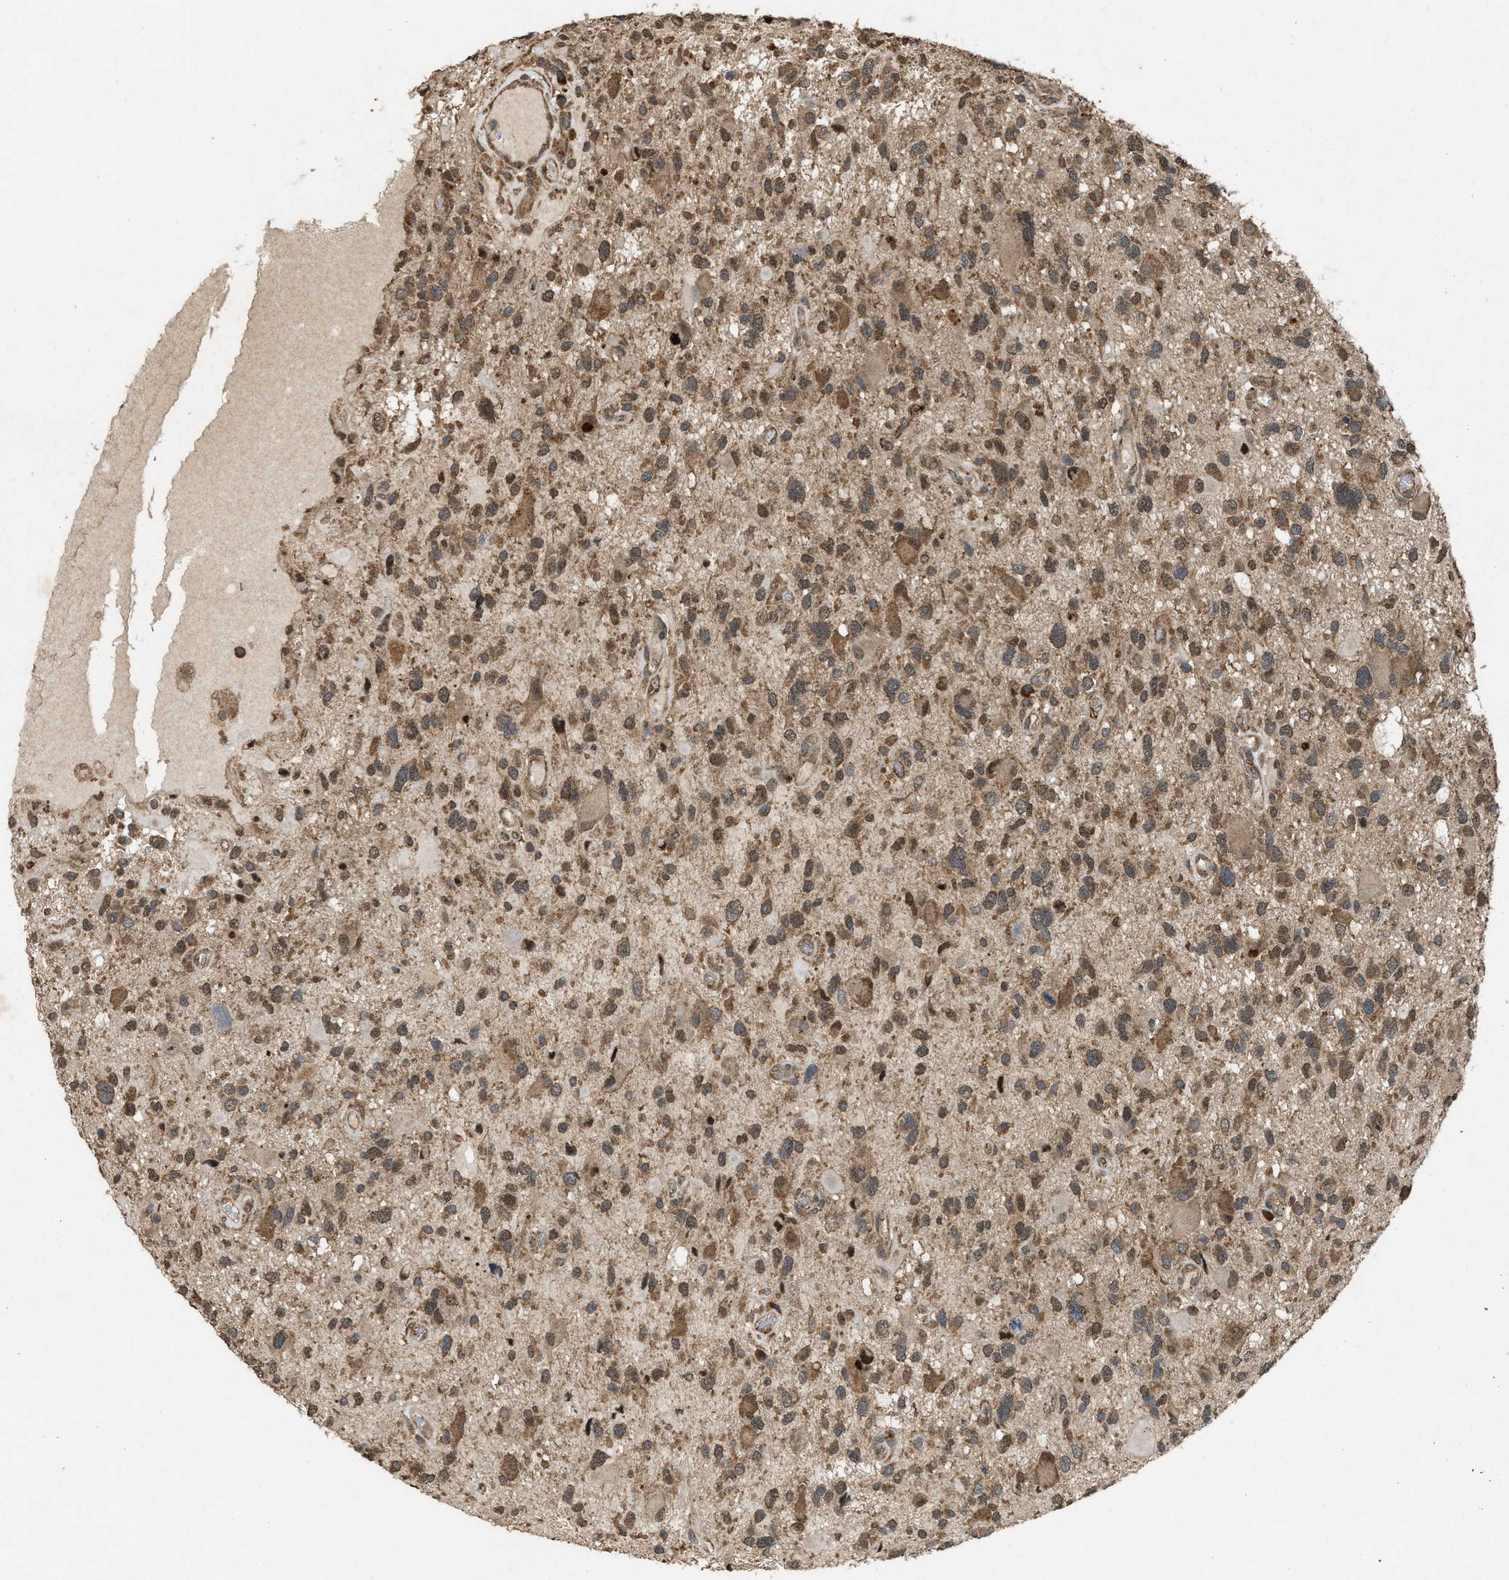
{"staining": {"intensity": "moderate", "quantity": ">75%", "location": "cytoplasmic/membranous"}, "tissue": "glioma", "cell_type": "Tumor cells", "image_type": "cancer", "snomed": [{"axis": "morphology", "description": "Glioma, malignant, High grade"}, {"axis": "topography", "description": "Brain"}], "caption": "Malignant glioma (high-grade) stained with immunohistochemistry (IHC) exhibits moderate cytoplasmic/membranous staining in about >75% of tumor cells. The staining is performed using DAB brown chromogen to label protein expression. The nuclei are counter-stained blue using hematoxylin.", "gene": "ARHGEF5", "patient": {"sex": "male", "age": 33}}